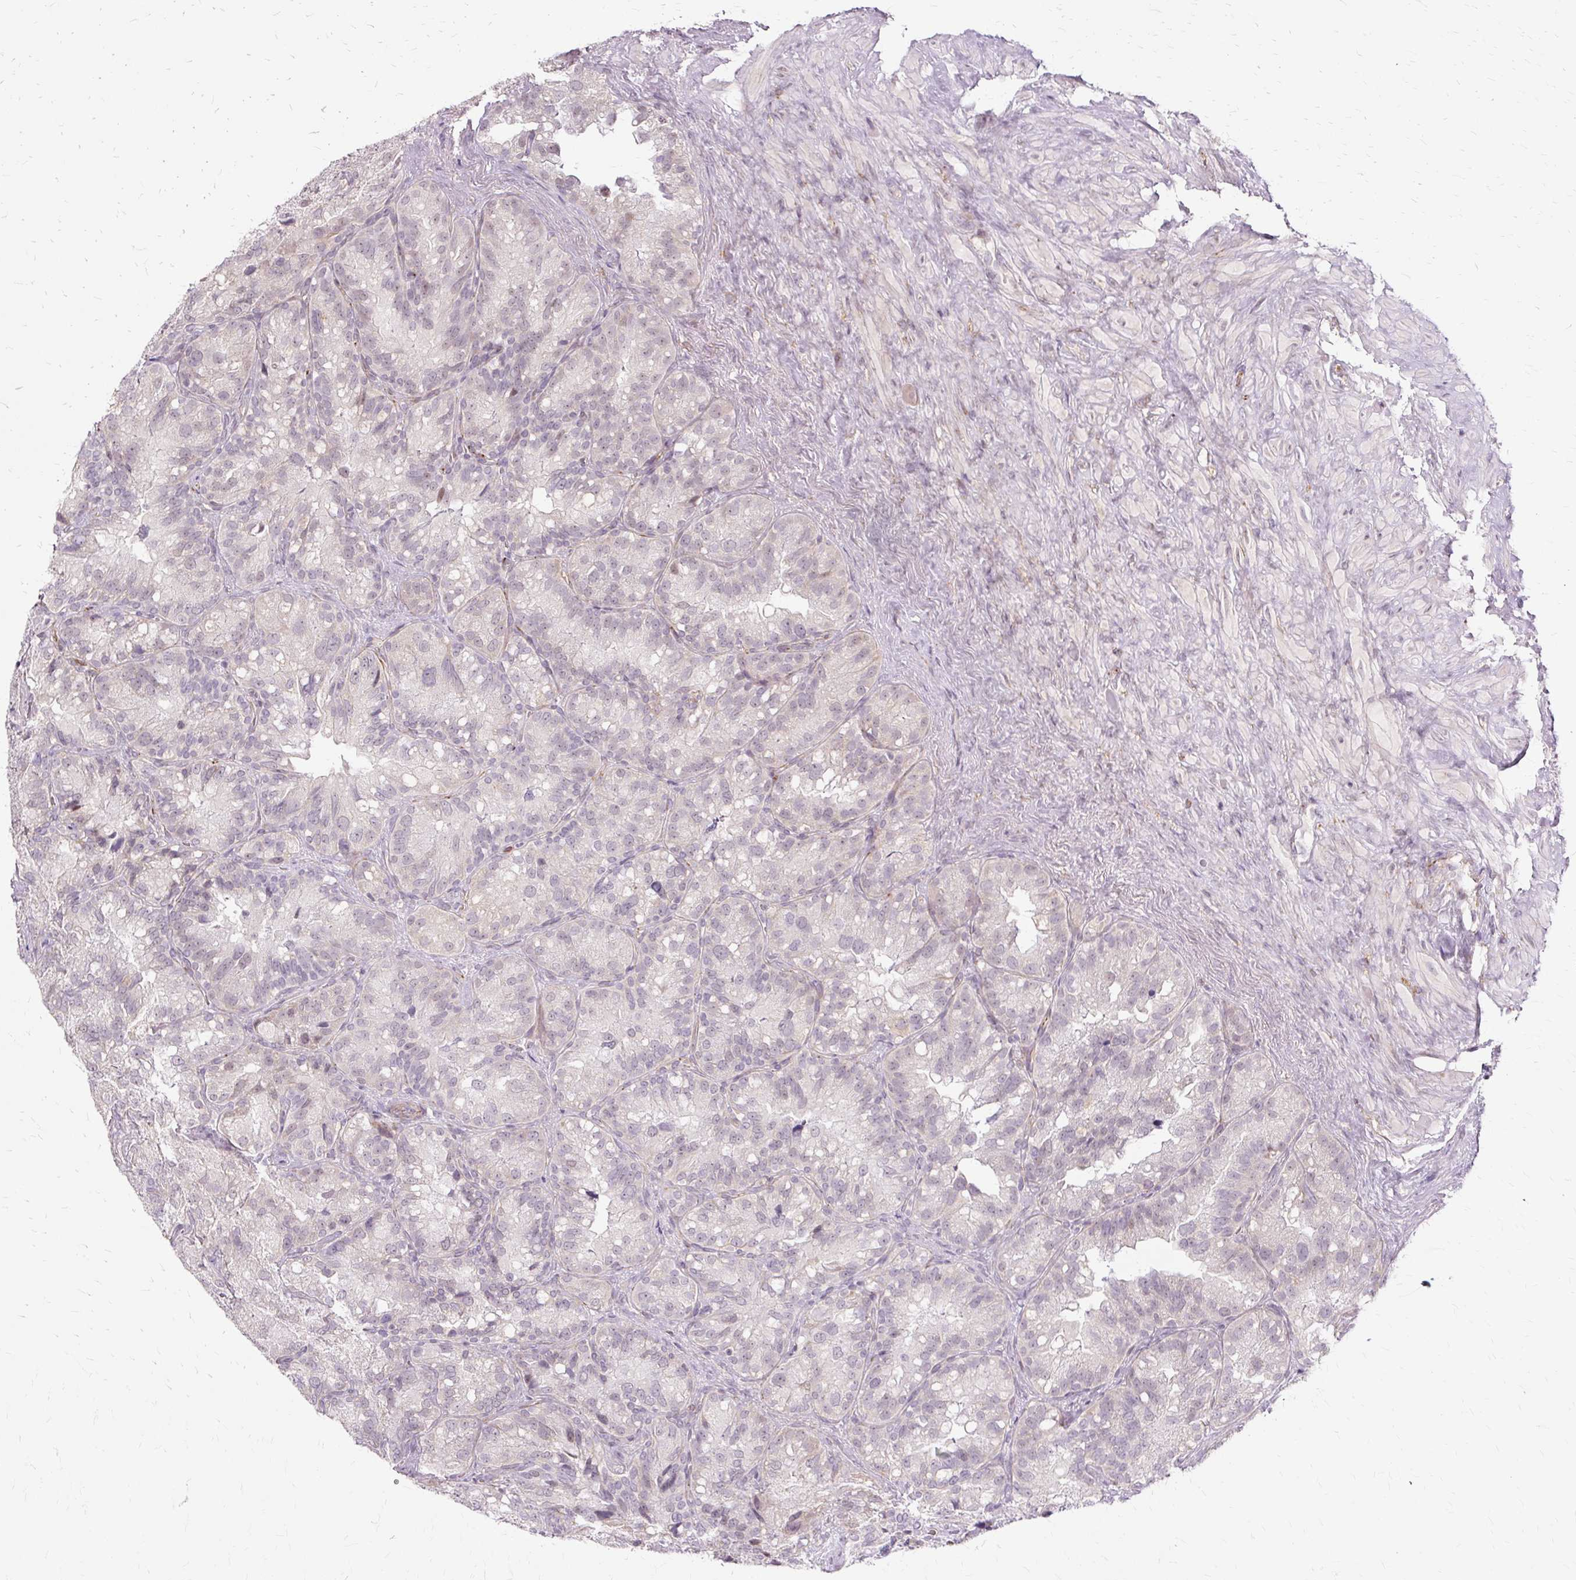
{"staining": {"intensity": "weak", "quantity": "<25%", "location": "nuclear"}, "tissue": "seminal vesicle", "cell_type": "Glandular cells", "image_type": "normal", "snomed": [{"axis": "morphology", "description": "Normal tissue, NOS"}, {"axis": "topography", "description": "Seminal veicle"}], "caption": "DAB immunohistochemical staining of benign human seminal vesicle reveals no significant staining in glandular cells.", "gene": "MMACHC", "patient": {"sex": "male", "age": 69}}